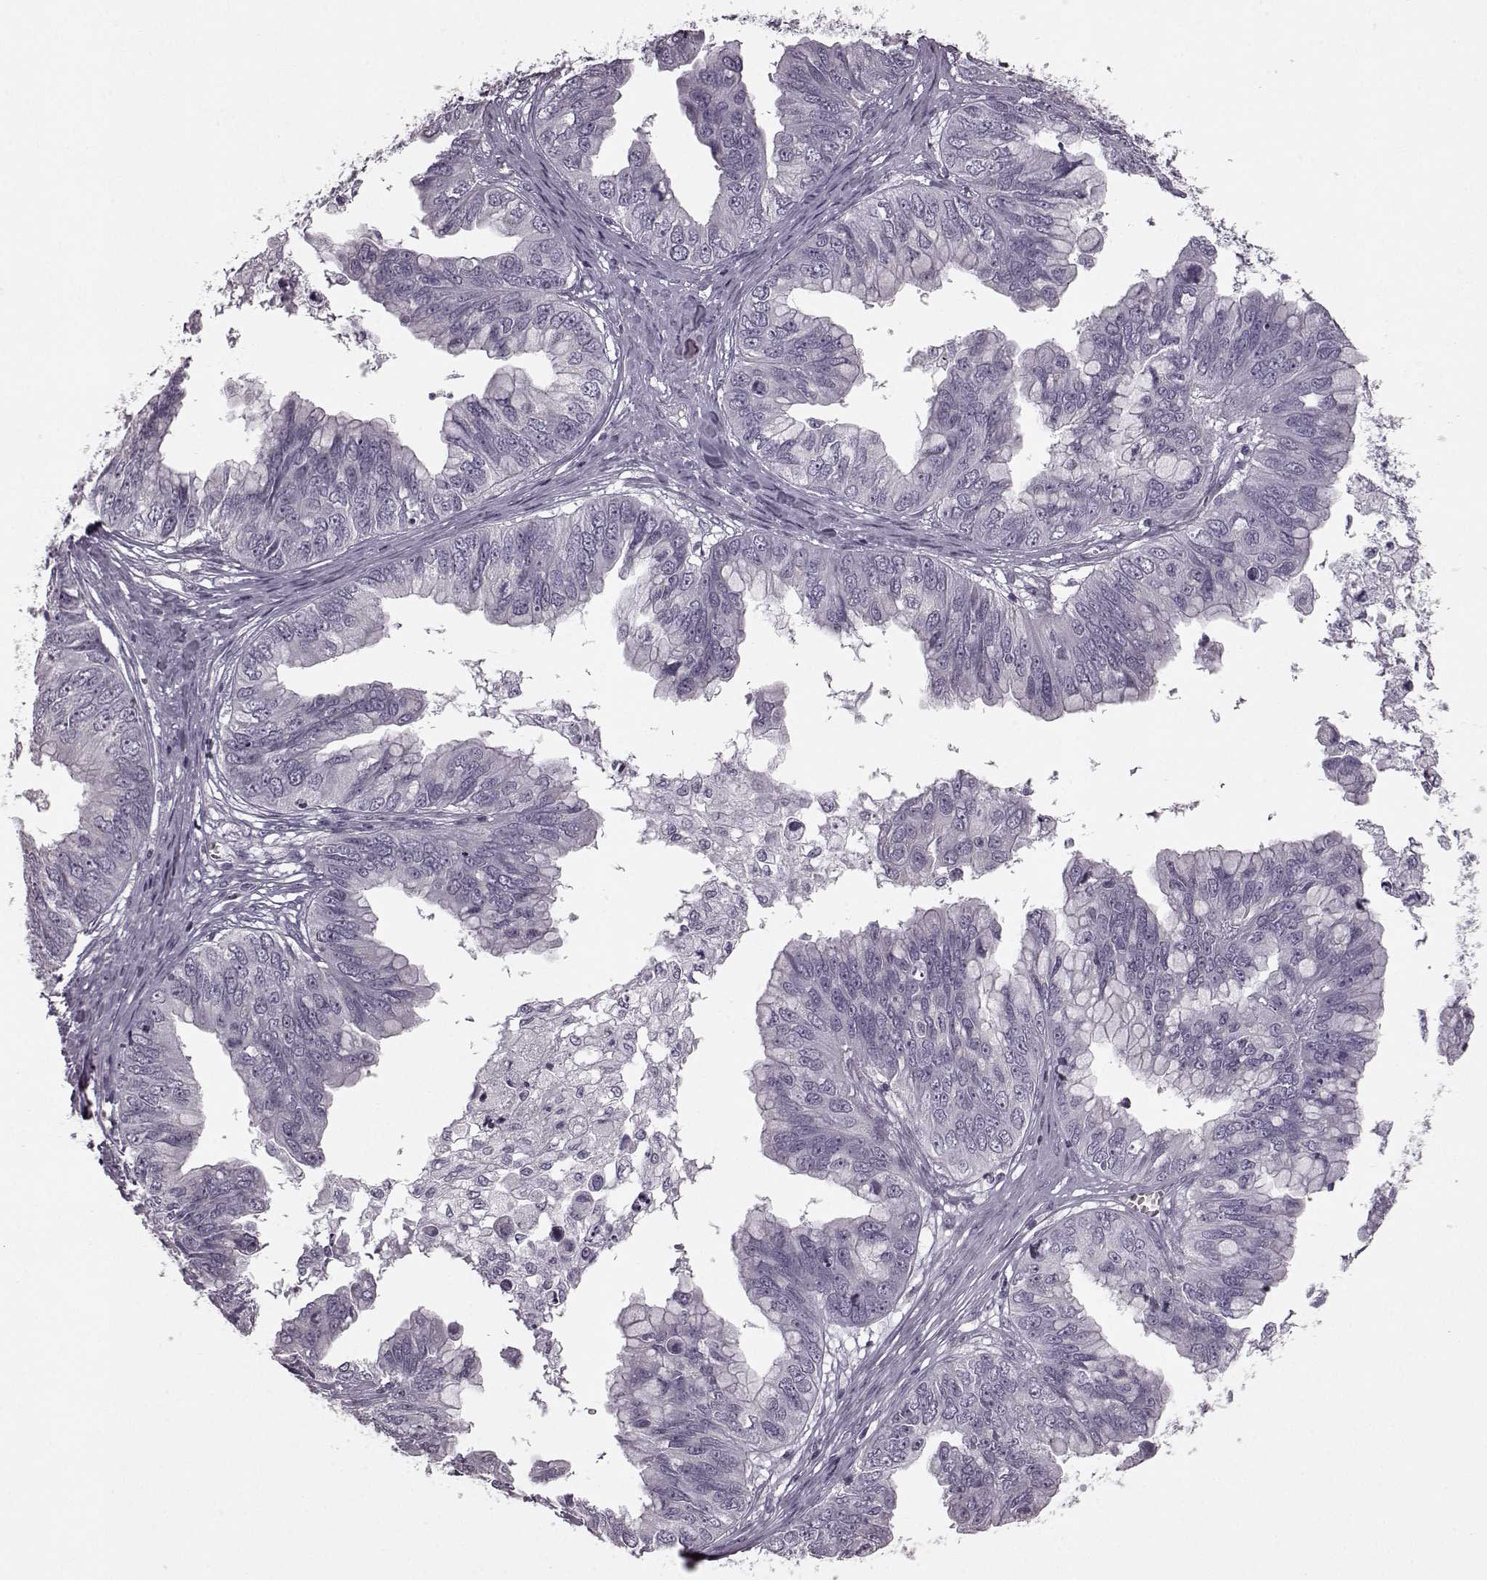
{"staining": {"intensity": "negative", "quantity": "none", "location": "none"}, "tissue": "ovarian cancer", "cell_type": "Tumor cells", "image_type": "cancer", "snomed": [{"axis": "morphology", "description": "Cystadenocarcinoma, mucinous, NOS"}, {"axis": "topography", "description": "Ovary"}], "caption": "The image shows no staining of tumor cells in ovarian cancer (mucinous cystadenocarcinoma).", "gene": "SEMG2", "patient": {"sex": "female", "age": 76}}